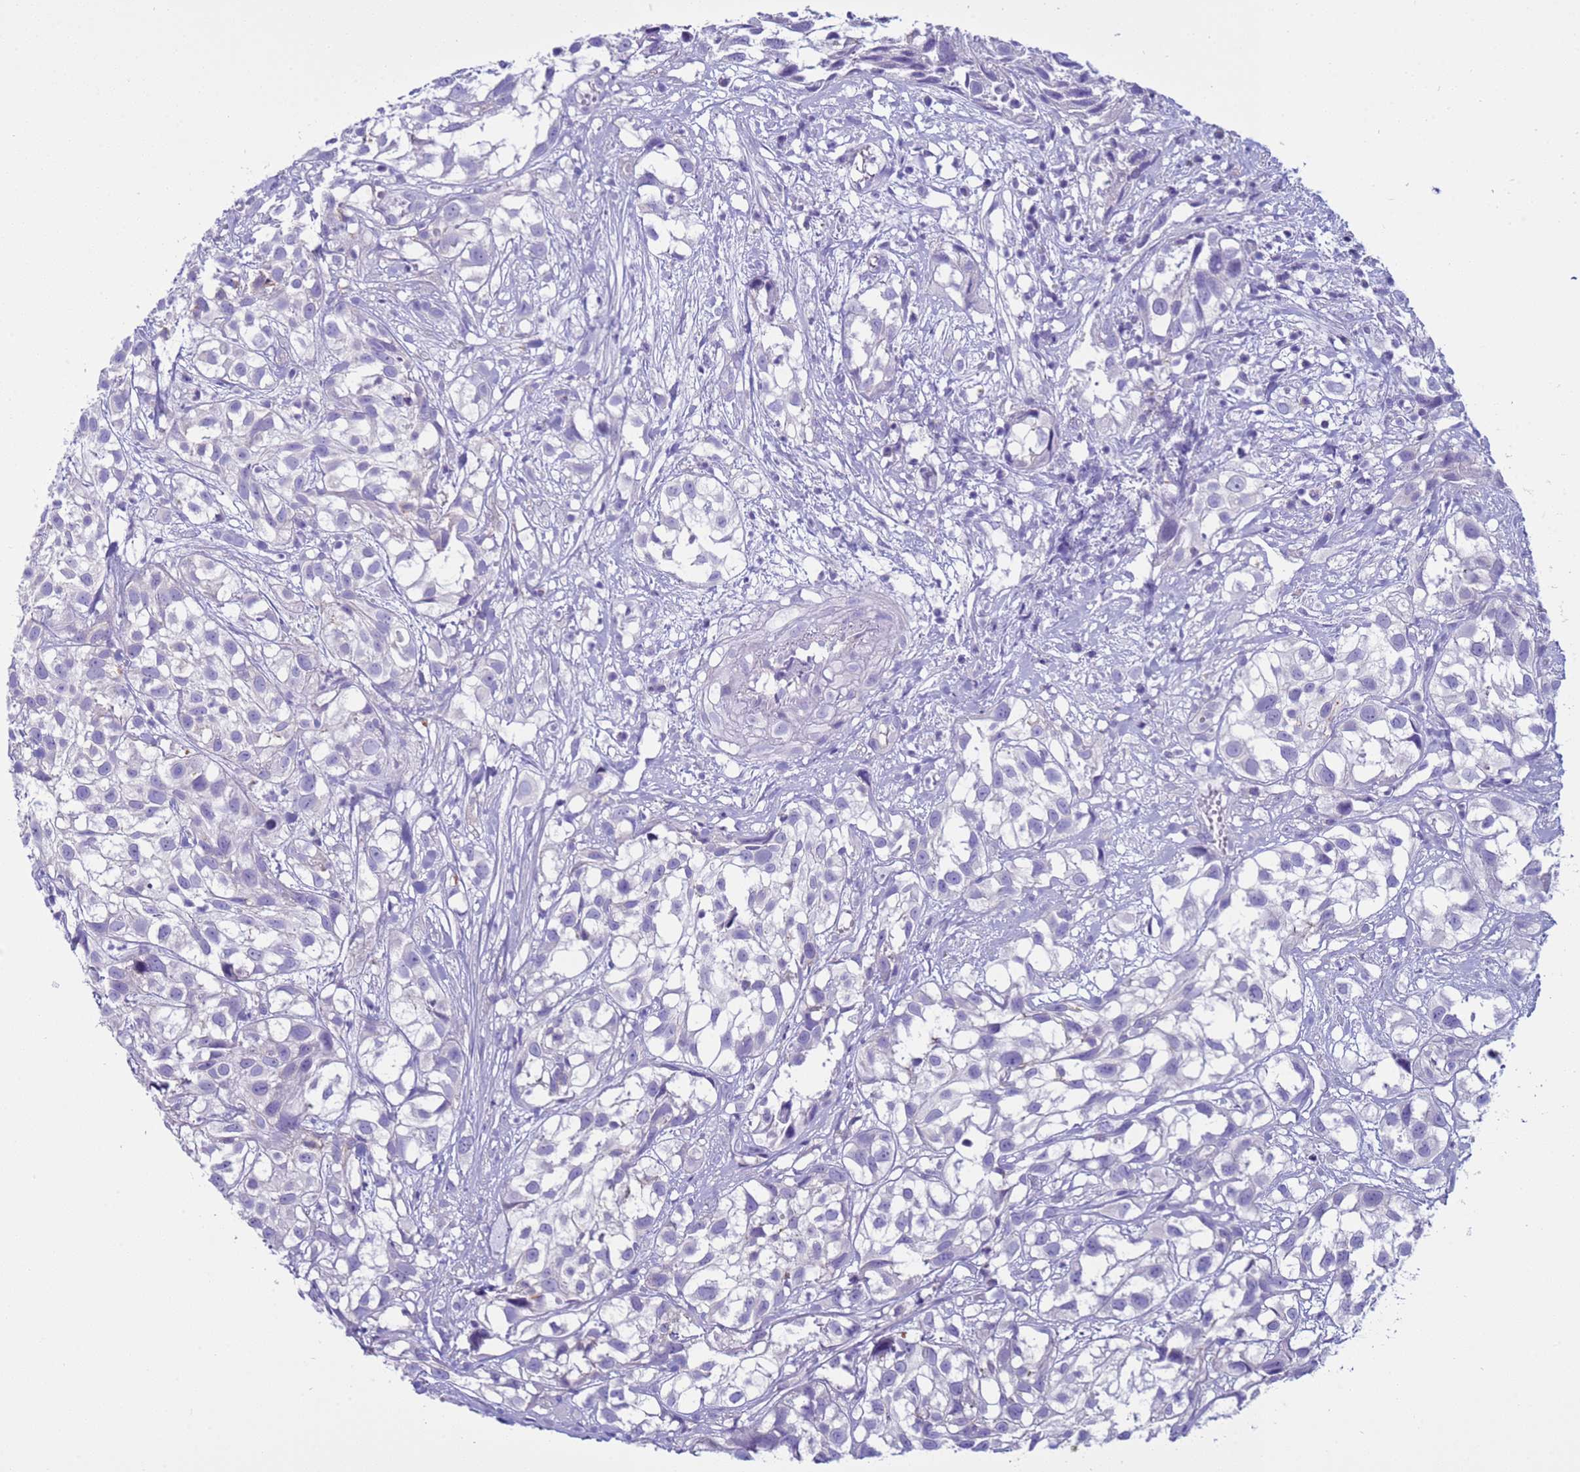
{"staining": {"intensity": "negative", "quantity": "none", "location": "none"}, "tissue": "urothelial cancer", "cell_type": "Tumor cells", "image_type": "cancer", "snomed": [{"axis": "morphology", "description": "Urothelial carcinoma, High grade"}, {"axis": "topography", "description": "Urinary bladder"}], "caption": "Immunohistochemistry (IHC) photomicrograph of human high-grade urothelial carcinoma stained for a protein (brown), which reveals no expression in tumor cells. (DAB immunohistochemistry visualized using brightfield microscopy, high magnification).", "gene": "CST4", "patient": {"sex": "male", "age": 56}}